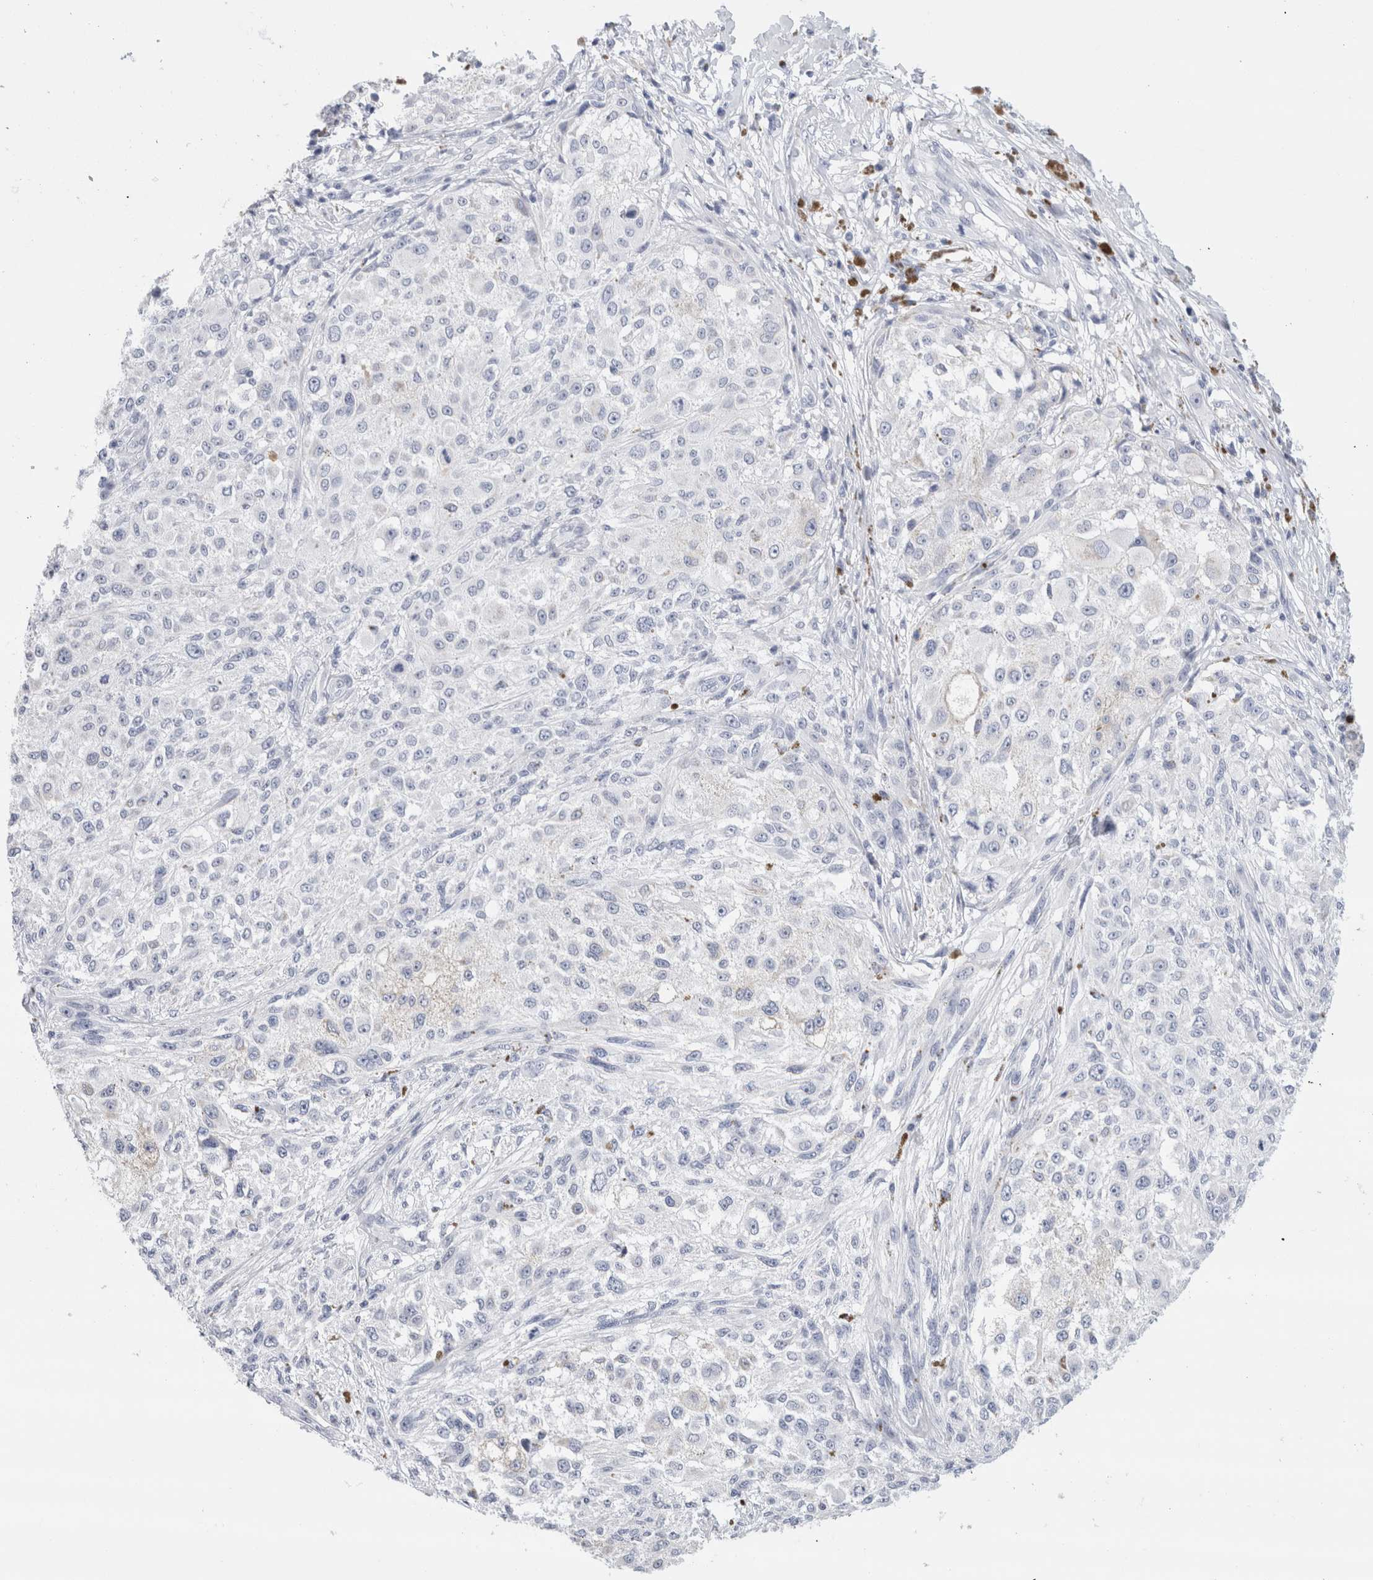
{"staining": {"intensity": "negative", "quantity": "none", "location": "none"}, "tissue": "melanoma", "cell_type": "Tumor cells", "image_type": "cancer", "snomed": [{"axis": "morphology", "description": "Necrosis, NOS"}, {"axis": "morphology", "description": "Malignant melanoma, NOS"}, {"axis": "topography", "description": "Skin"}], "caption": "Immunohistochemistry (IHC) of human melanoma reveals no expression in tumor cells.", "gene": "ECHDC2", "patient": {"sex": "female", "age": 87}}